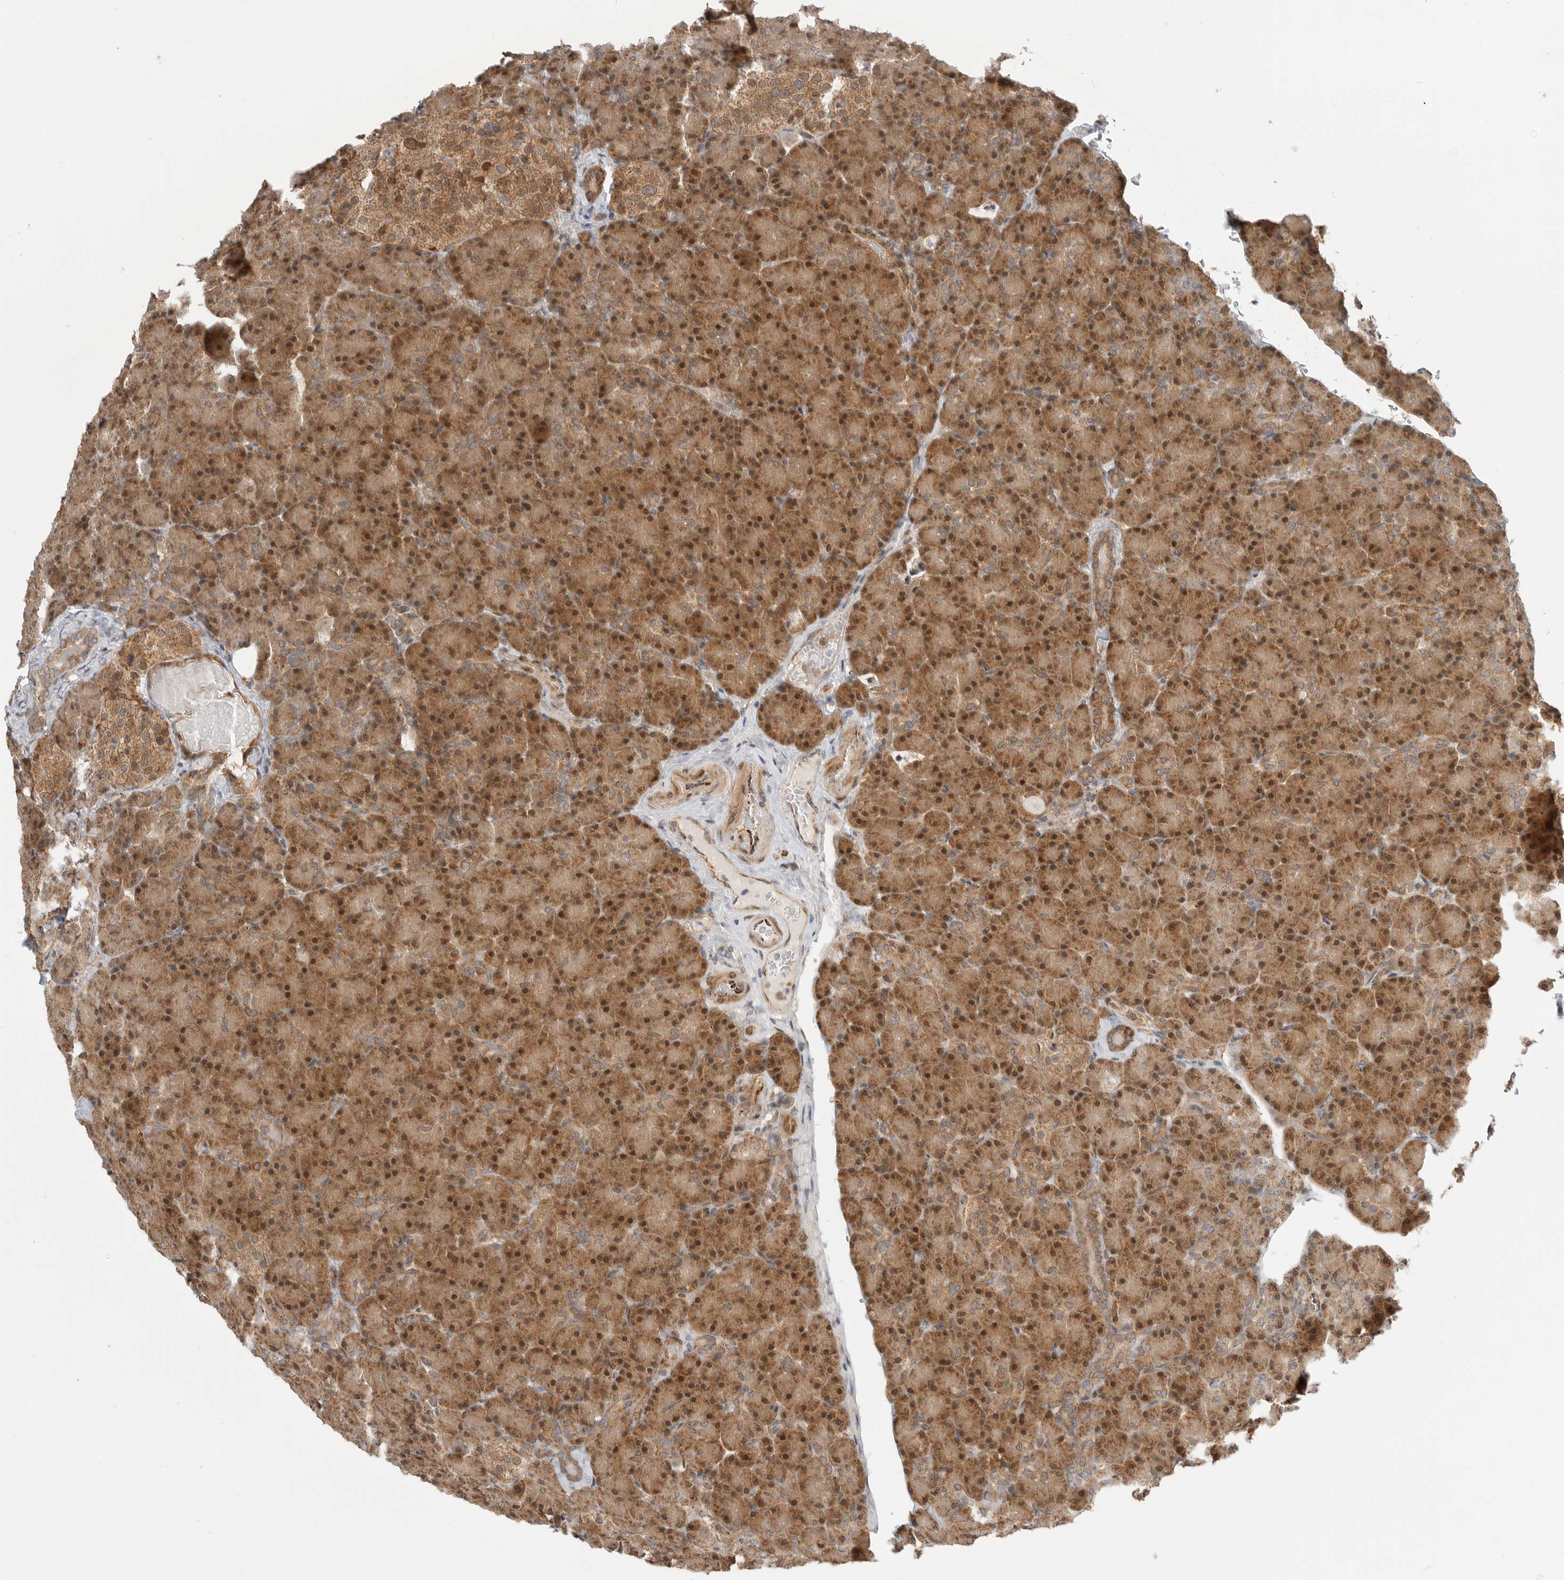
{"staining": {"intensity": "strong", "quantity": ">75%", "location": "cytoplasmic/membranous,nuclear"}, "tissue": "pancreas", "cell_type": "Exocrine glandular cells", "image_type": "normal", "snomed": [{"axis": "morphology", "description": "Normal tissue, NOS"}, {"axis": "topography", "description": "Pancreas"}], "caption": "Human pancreas stained with a brown dye exhibits strong cytoplasmic/membranous,nuclear positive positivity in about >75% of exocrine glandular cells.", "gene": "DCAF8", "patient": {"sex": "female", "age": 43}}